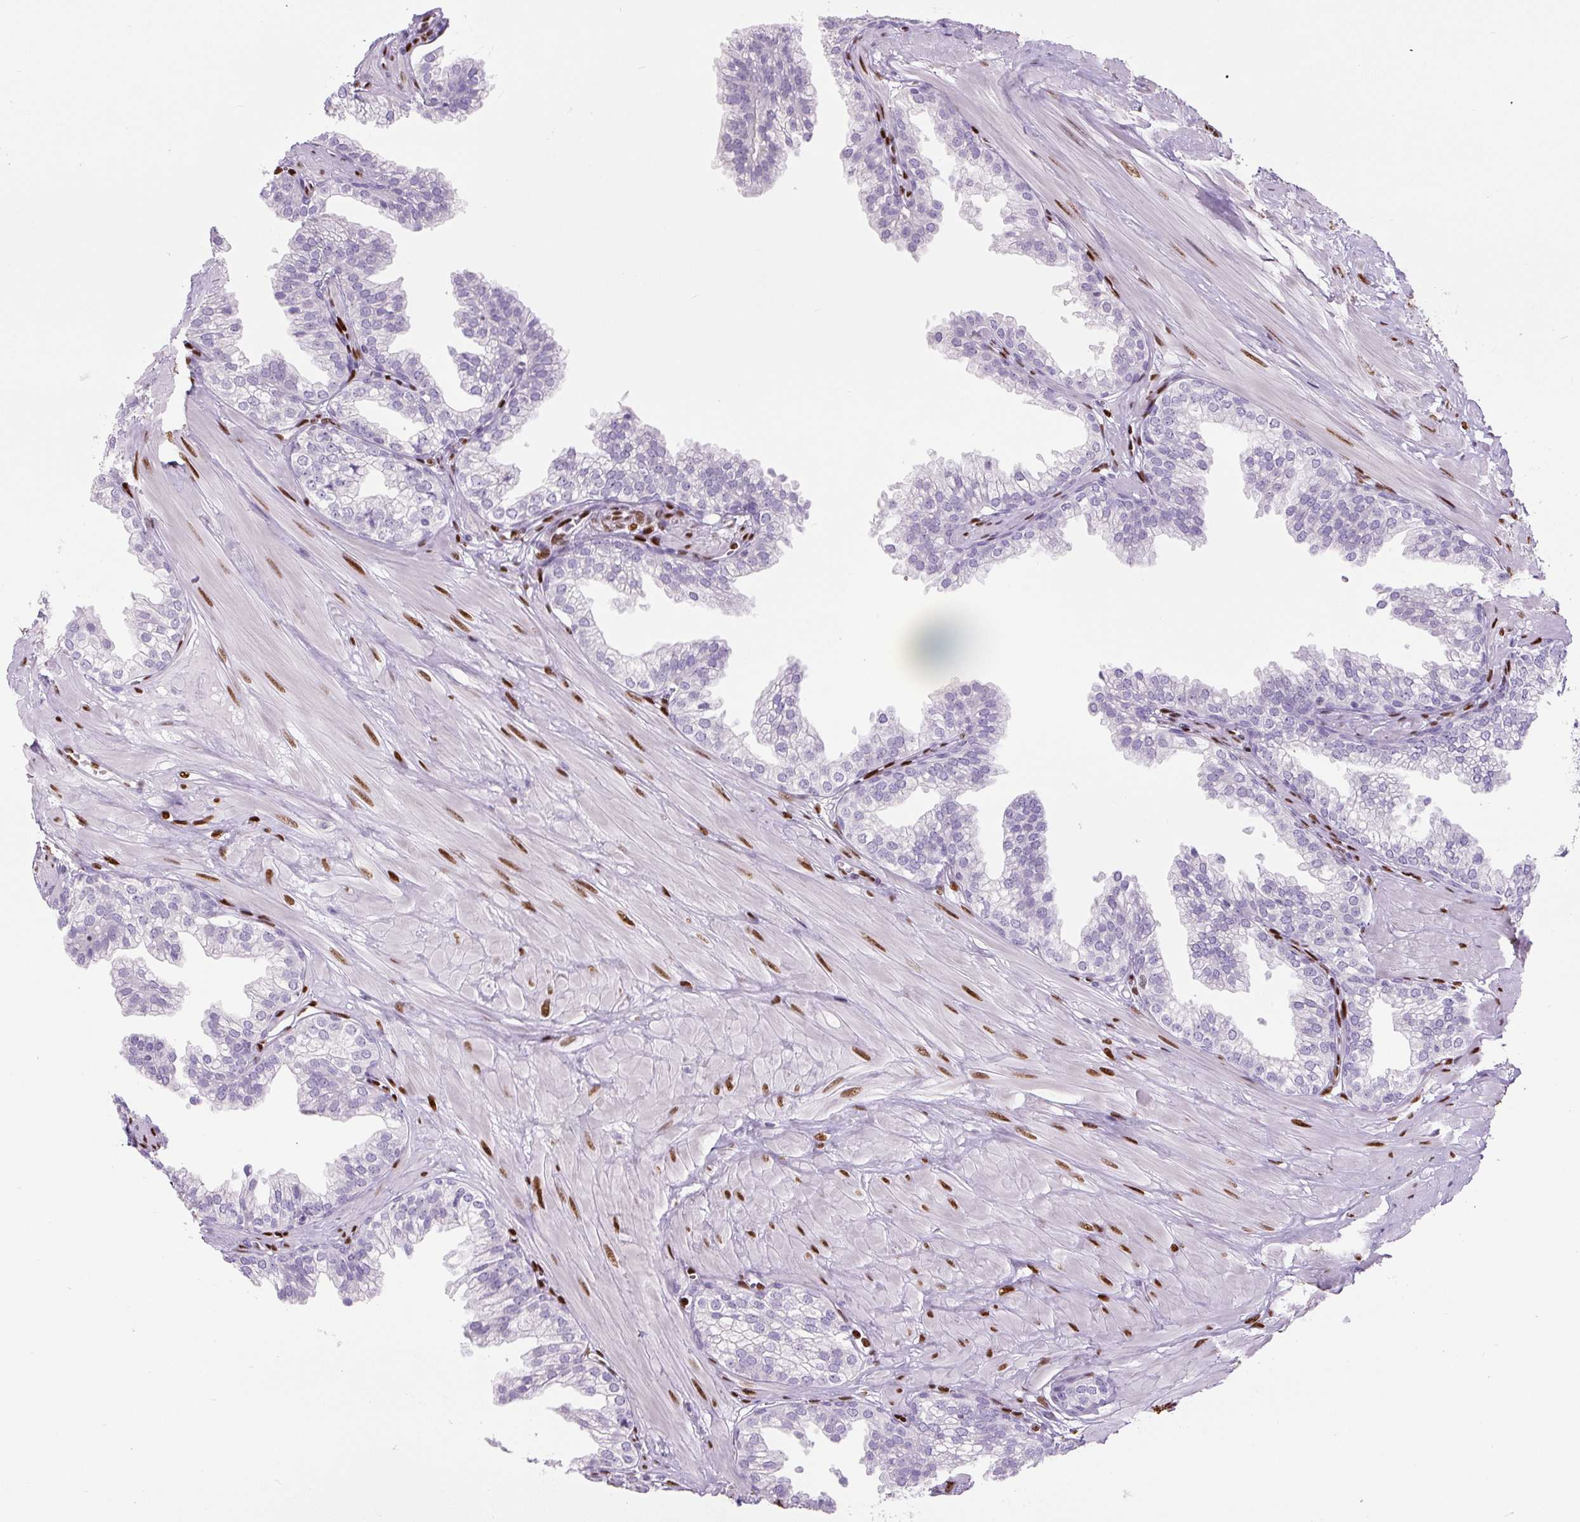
{"staining": {"intensity": "negative", "quantity": "none", "location": "none"}, "tissue": "prostate", "cell_type": "Glandular cells", "image_type": "normal", "snomed": [{"axis": "morphology", "description": "Normal tissue, NOS"}, {"axis": "topography", "description": "Prostate"}, {"axis": "topography", "description": "Peripheral nerve tissue"}], "caption": "Photomicrograph shows no significant protein staining in glandular cells of unremarkable prostate.", "gene": "ZEB1", "patient": {"sex": "male", "age": 55}}